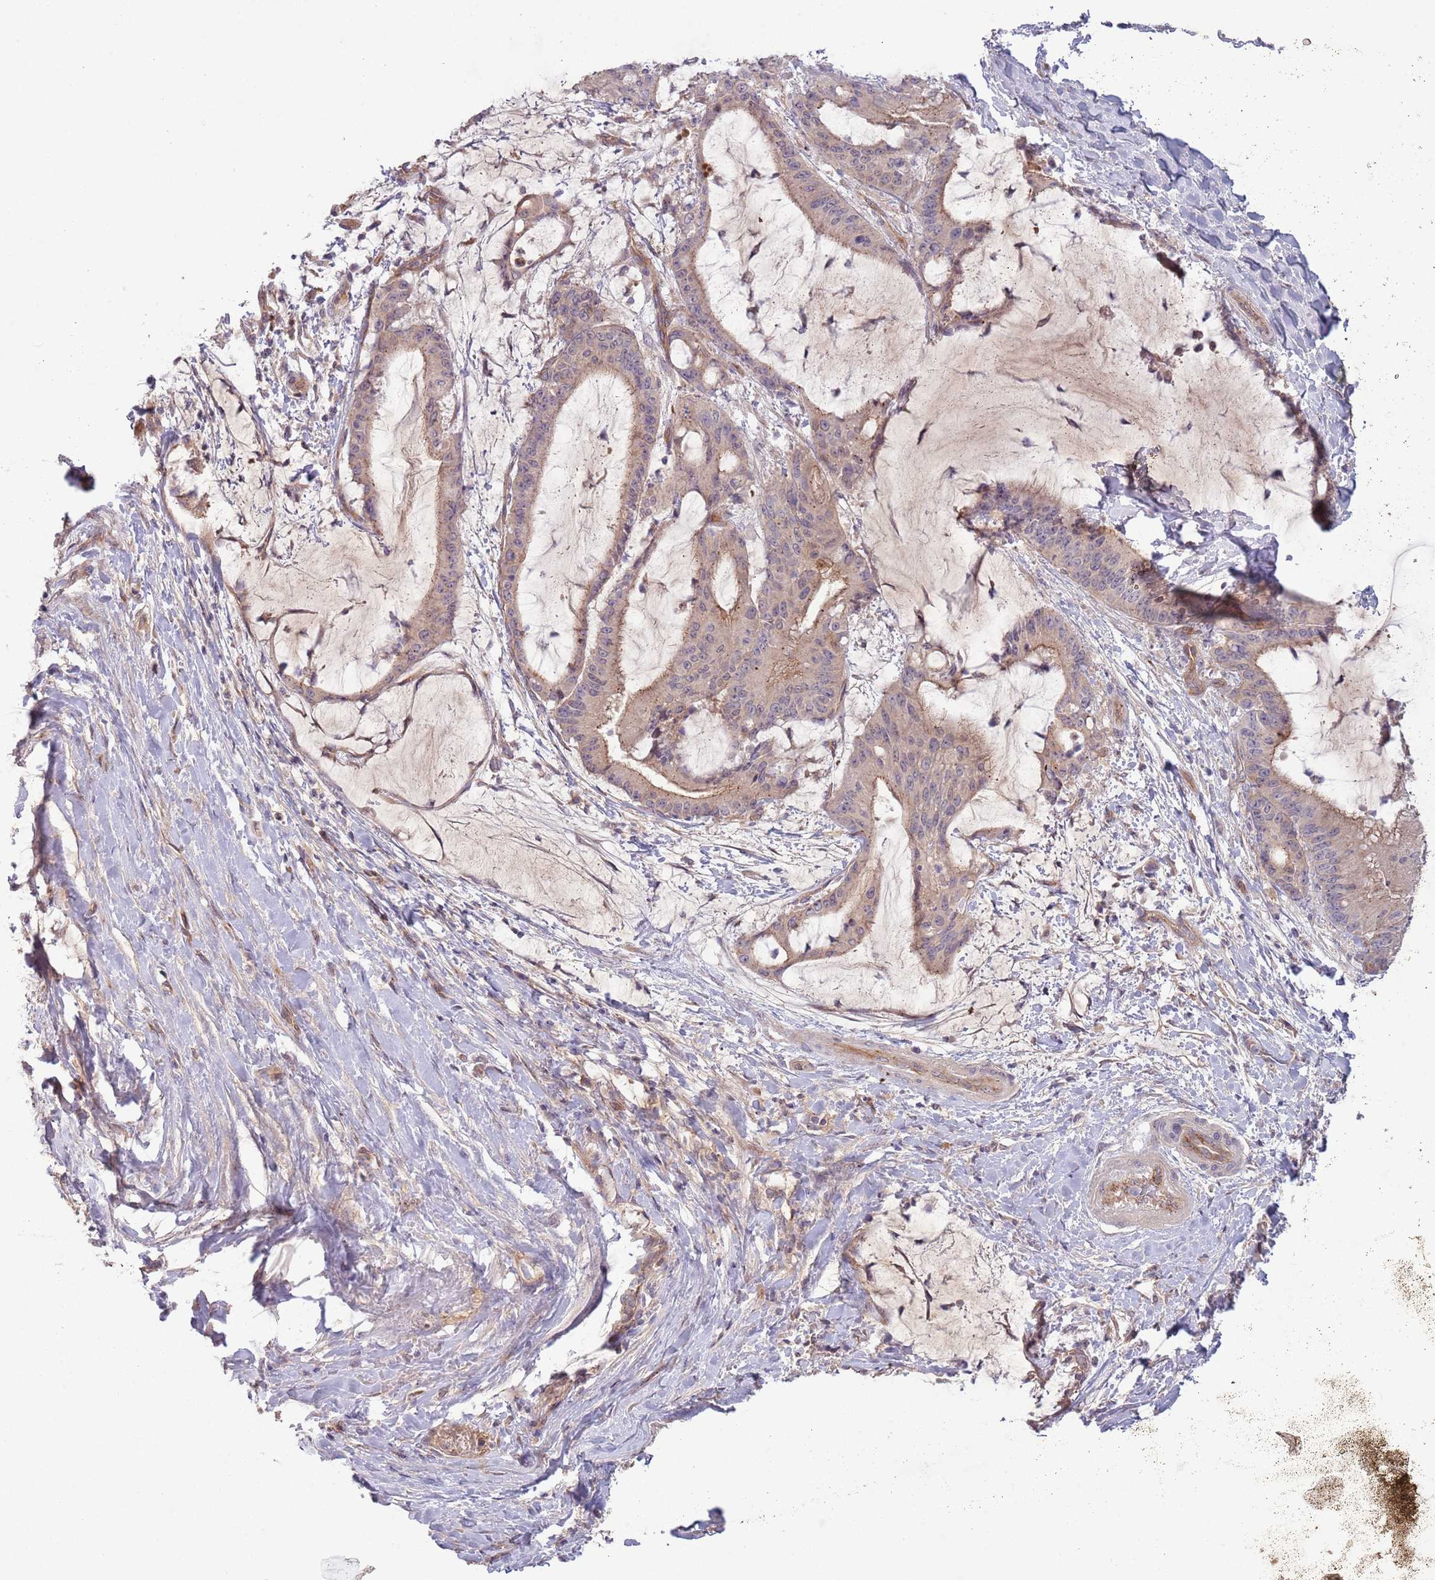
{"staining": {"intensity": "weak", "quantity": "<25%", "location": "cytoplasmic/membranous"}, "tissue": "liver cancer", "cell_type": "Tumor cells", "image_type": "cancer", "snomed": [{"axis": "morphology", "description": "Normal tissue, NOS"}, {"axis": "morphology", "description": "Cholangiocarcinoma"}, {"axis": "topography", "description": "Liver"}, {"axis": "topography", "description": "Peripheral nerve tissue"}], "caption": "Micrograph shows no protein positivity in tumor cells of liver cancer (cholangiocarcinoma) tissue. (DAB (3,3'-diaminobenzidine) IHC with hematoxylin counter stain).", "gene": "SAV1", "patient": {"sex": "female", "age": 73}}